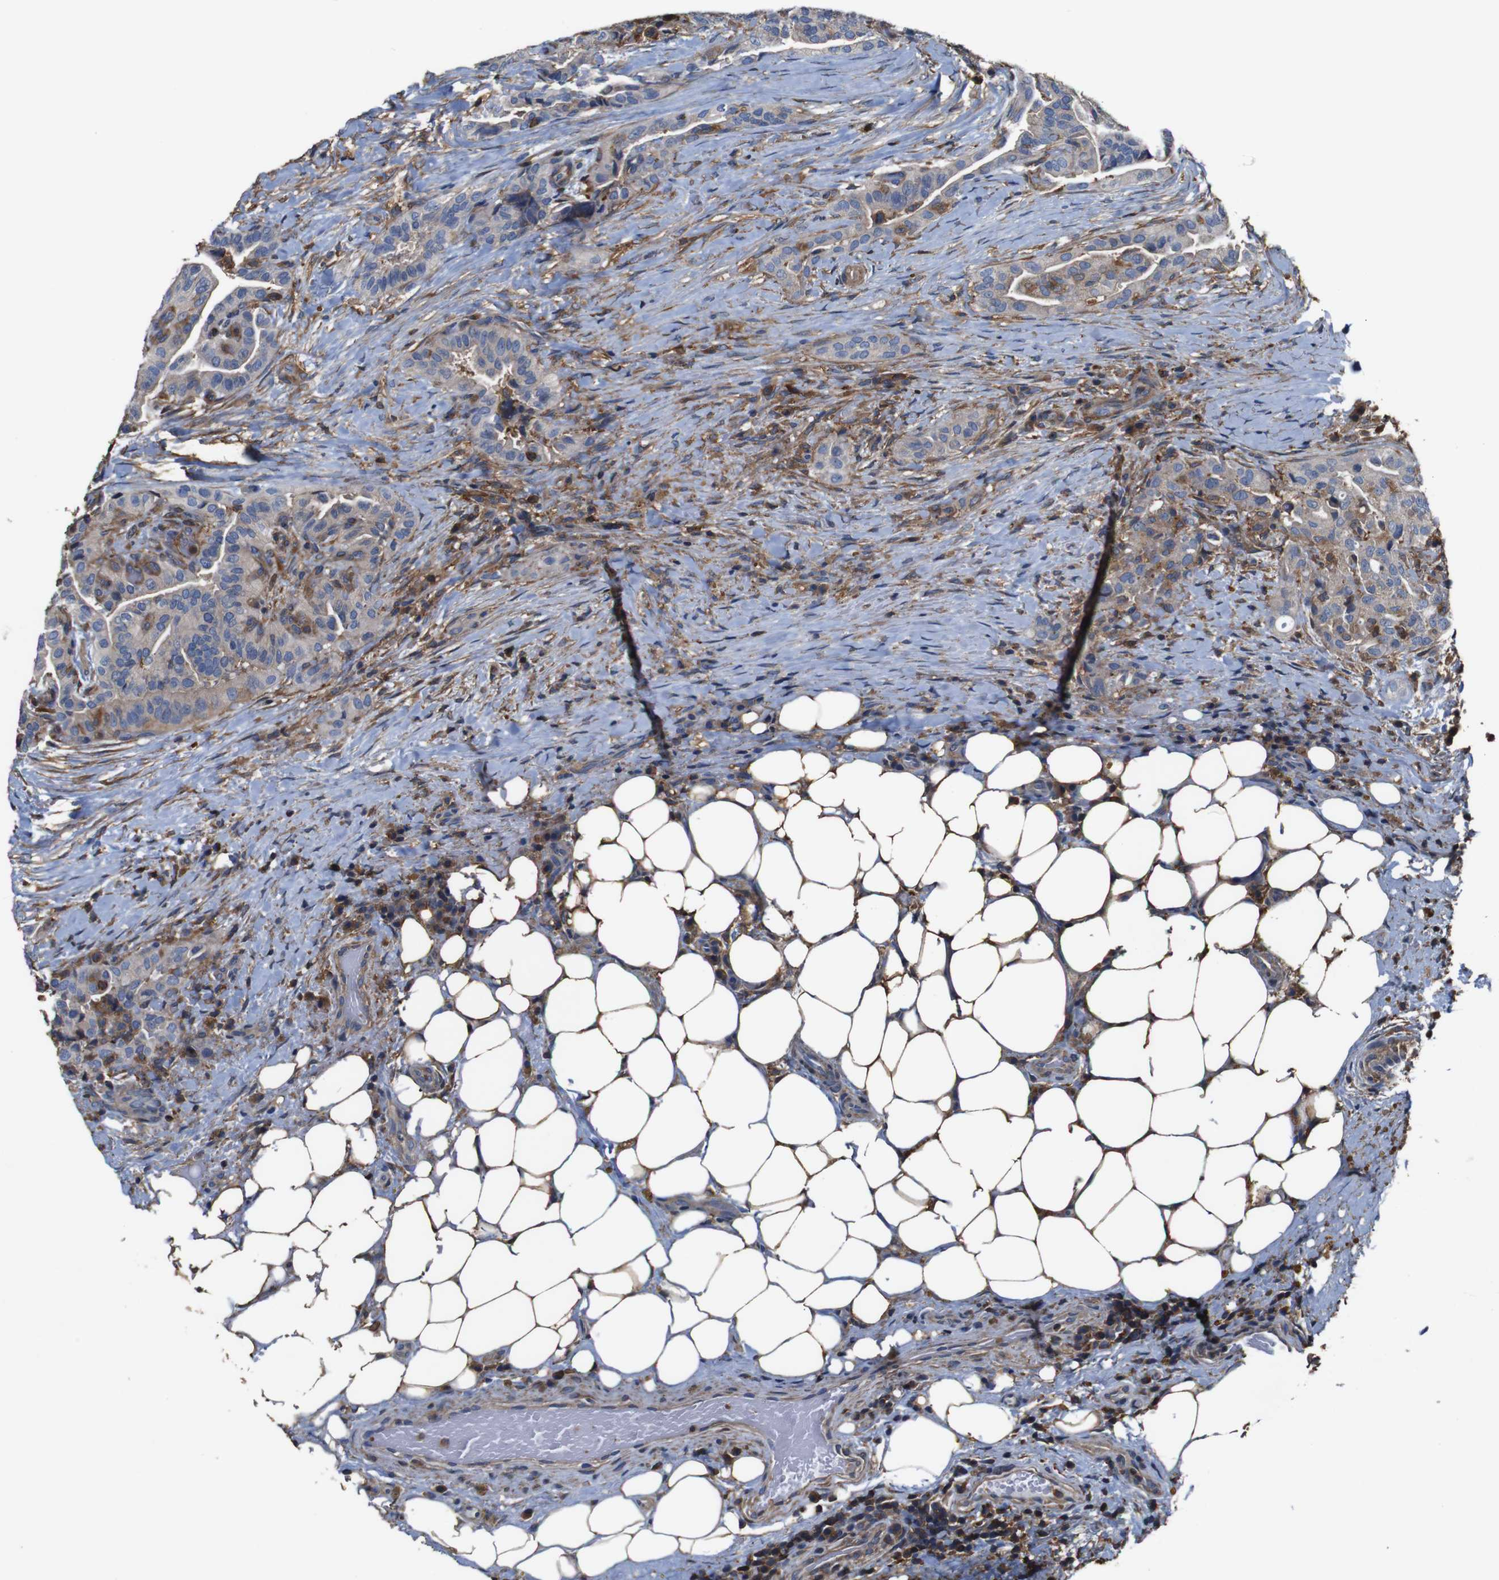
{"staining": {"intensity": "weak", "quantity": "25%-75%", "location": "cytoplasmic/membranous"}, "tissue": "thyroid cancer", "cell_type": "Tumor cells", "image_type": "cancer", "snomed": [{"axis": "morphology", "description": "Papillary adenocarcinoma, NOS"}, {"axis": "topography", "description": "Thyroid gland"}], "caption": "Immunohistochemistry image of neoplastic tissue: human thyroid cancer (papillary adenocarcinoma) stained using immunohistochemistry (IHC) shows low levels of weak protein expression localized specifically in the cytoplasmic/membranous of tumor cells, appearing as a cytoplasmic/membranous brown color.", "gene": "PI4KA", "patient": {"sex": "male", "age": 77}}